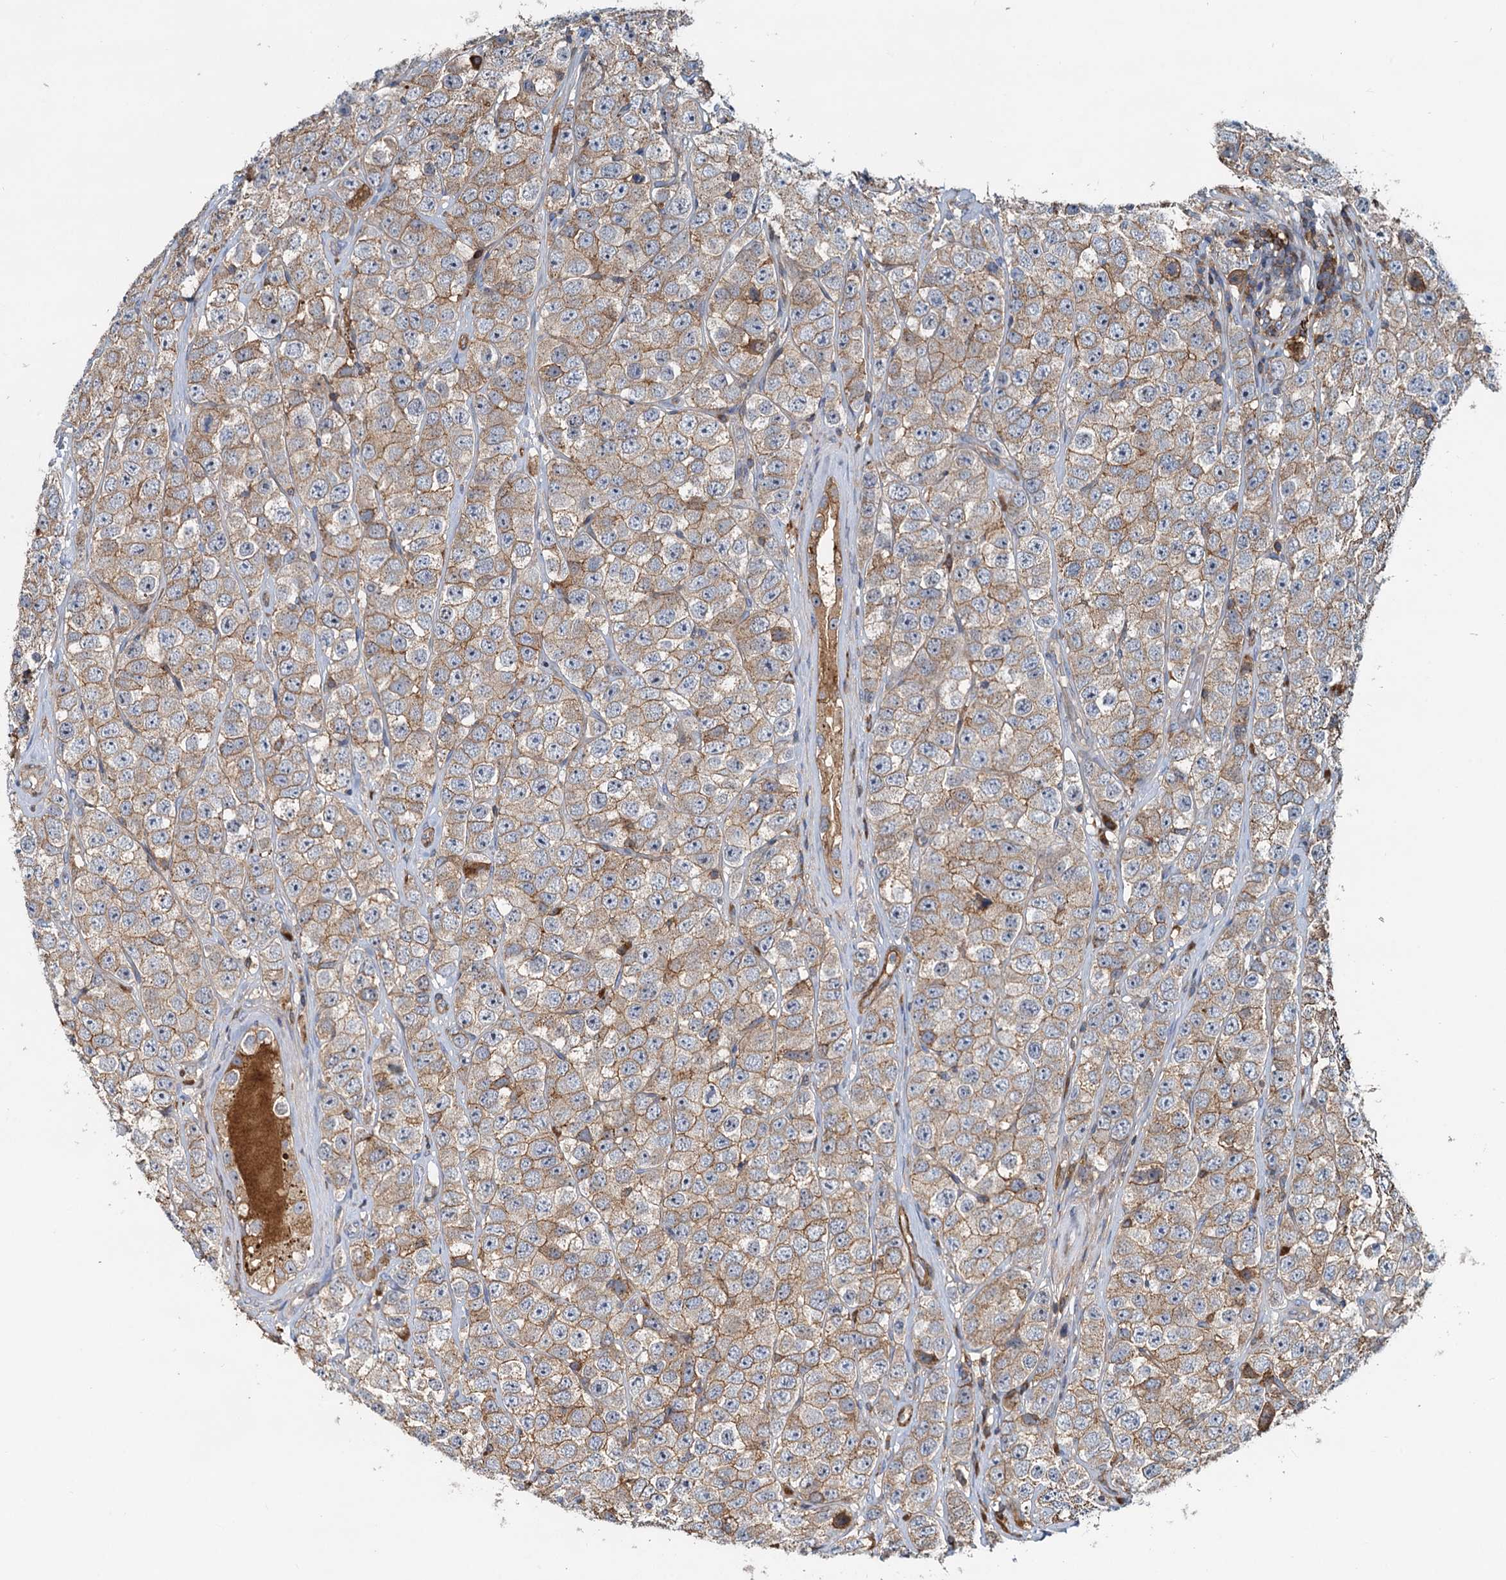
{"staining": {"intensity": "moderate", "quantity": ">75%", "location": "cytoplasmic/membranous"}, "tissue": "testis cancer", "cell_type": "Tumor cells", "image_type": "cancer", "snomed": [{"axis": "morphology", "description": "Seminoma, NOS"}, {"axis": "topography", "description": "Testis"}], "caption": "DAB immunohistochemical staining of human testis seminoma displays moderate cytoplasmic/membranous protein expression in about >75% of tumor cells. Immunohistochemistry stains the protein of interest in brown and the nuclei are stained blue.", "gene": "LNX2", "patient": {"sex": "male", "age": 28}}